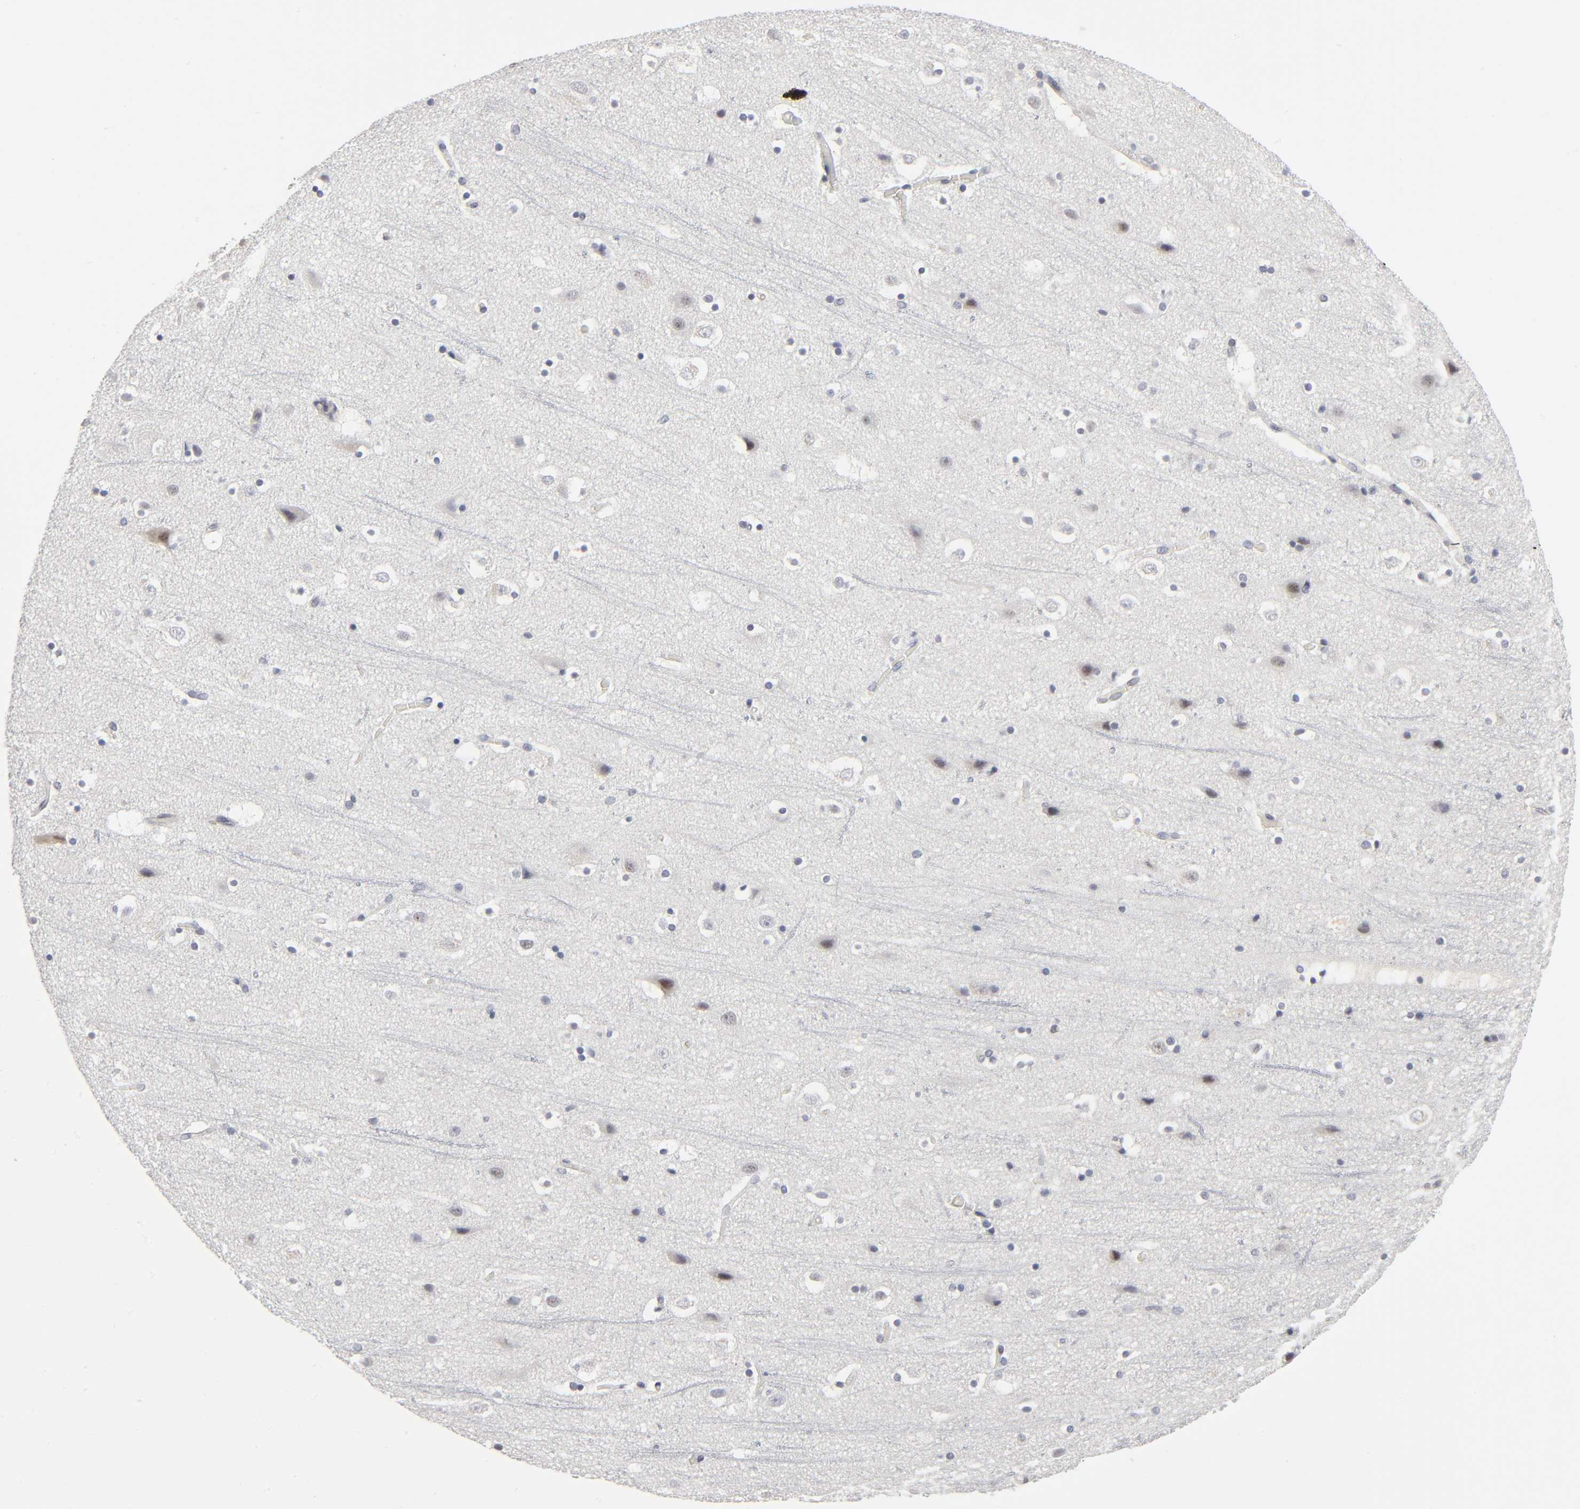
{"staining": {"intensity": "negative", "quantity": "none", "location": "none"}, "tissue": "cerebral cortex", "cell_type": "Endothelial cells", "image_type": "normal", "snomed": [{"axis": "morphology", "description": "Normal tissue, NOS"}, {"axis": "topography", "description": "Cerebral cortex"}], "caption": "Normal cerebral cortex was stained to show a protein in brown. There is no significant expression in endothelial cells.", "gene": "PDLIM3", "patient": {"sex": "male", "age": 45}}